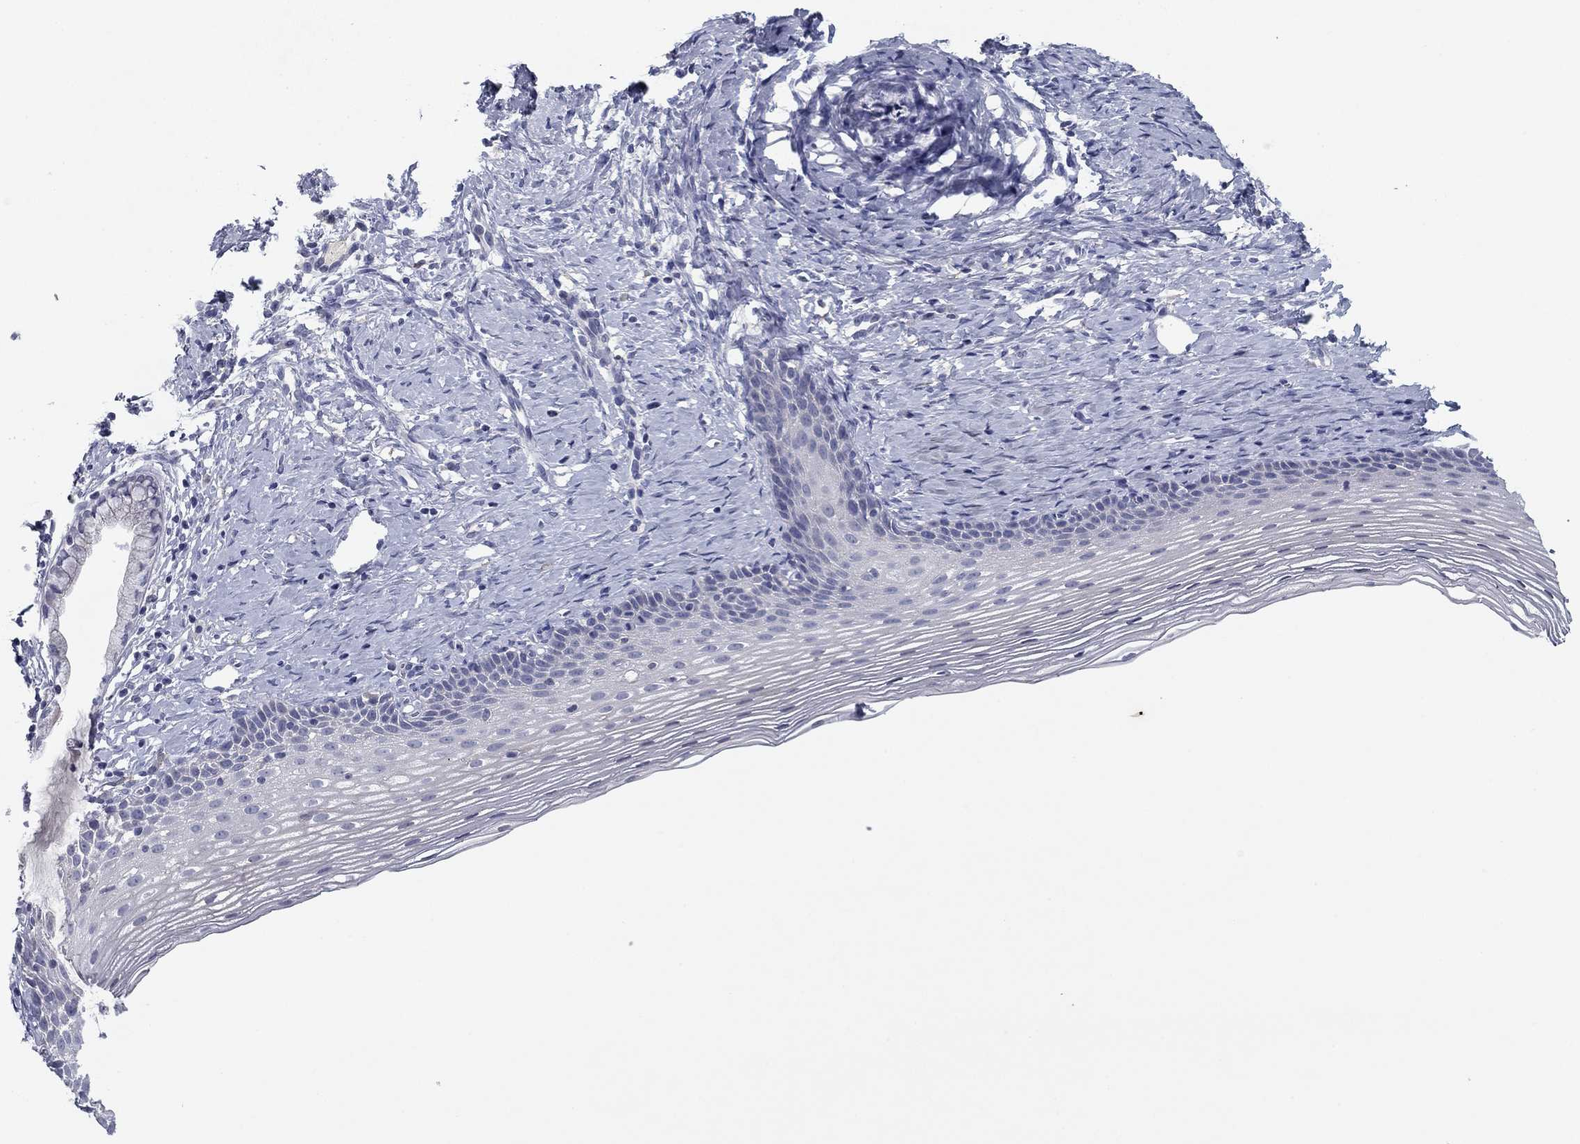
{"staining": {"intensity": "negative", "quantity": "none", "location": "none"}, "tissue": "cervix", "cell_type": "Glandular cells", "image_type": "normal", "snomed": [{"axis": "morphology", "description": "Normal tissue, NOS"}, {"axis": "topography", "description": "Cervix"}], "caption": "Immunohistochemical staining of unremarkable human cervix exhibits no significant expression in glandular cells.", "gene": "CNTNAP4", "patient": {"sex": "female", "age": 39}}